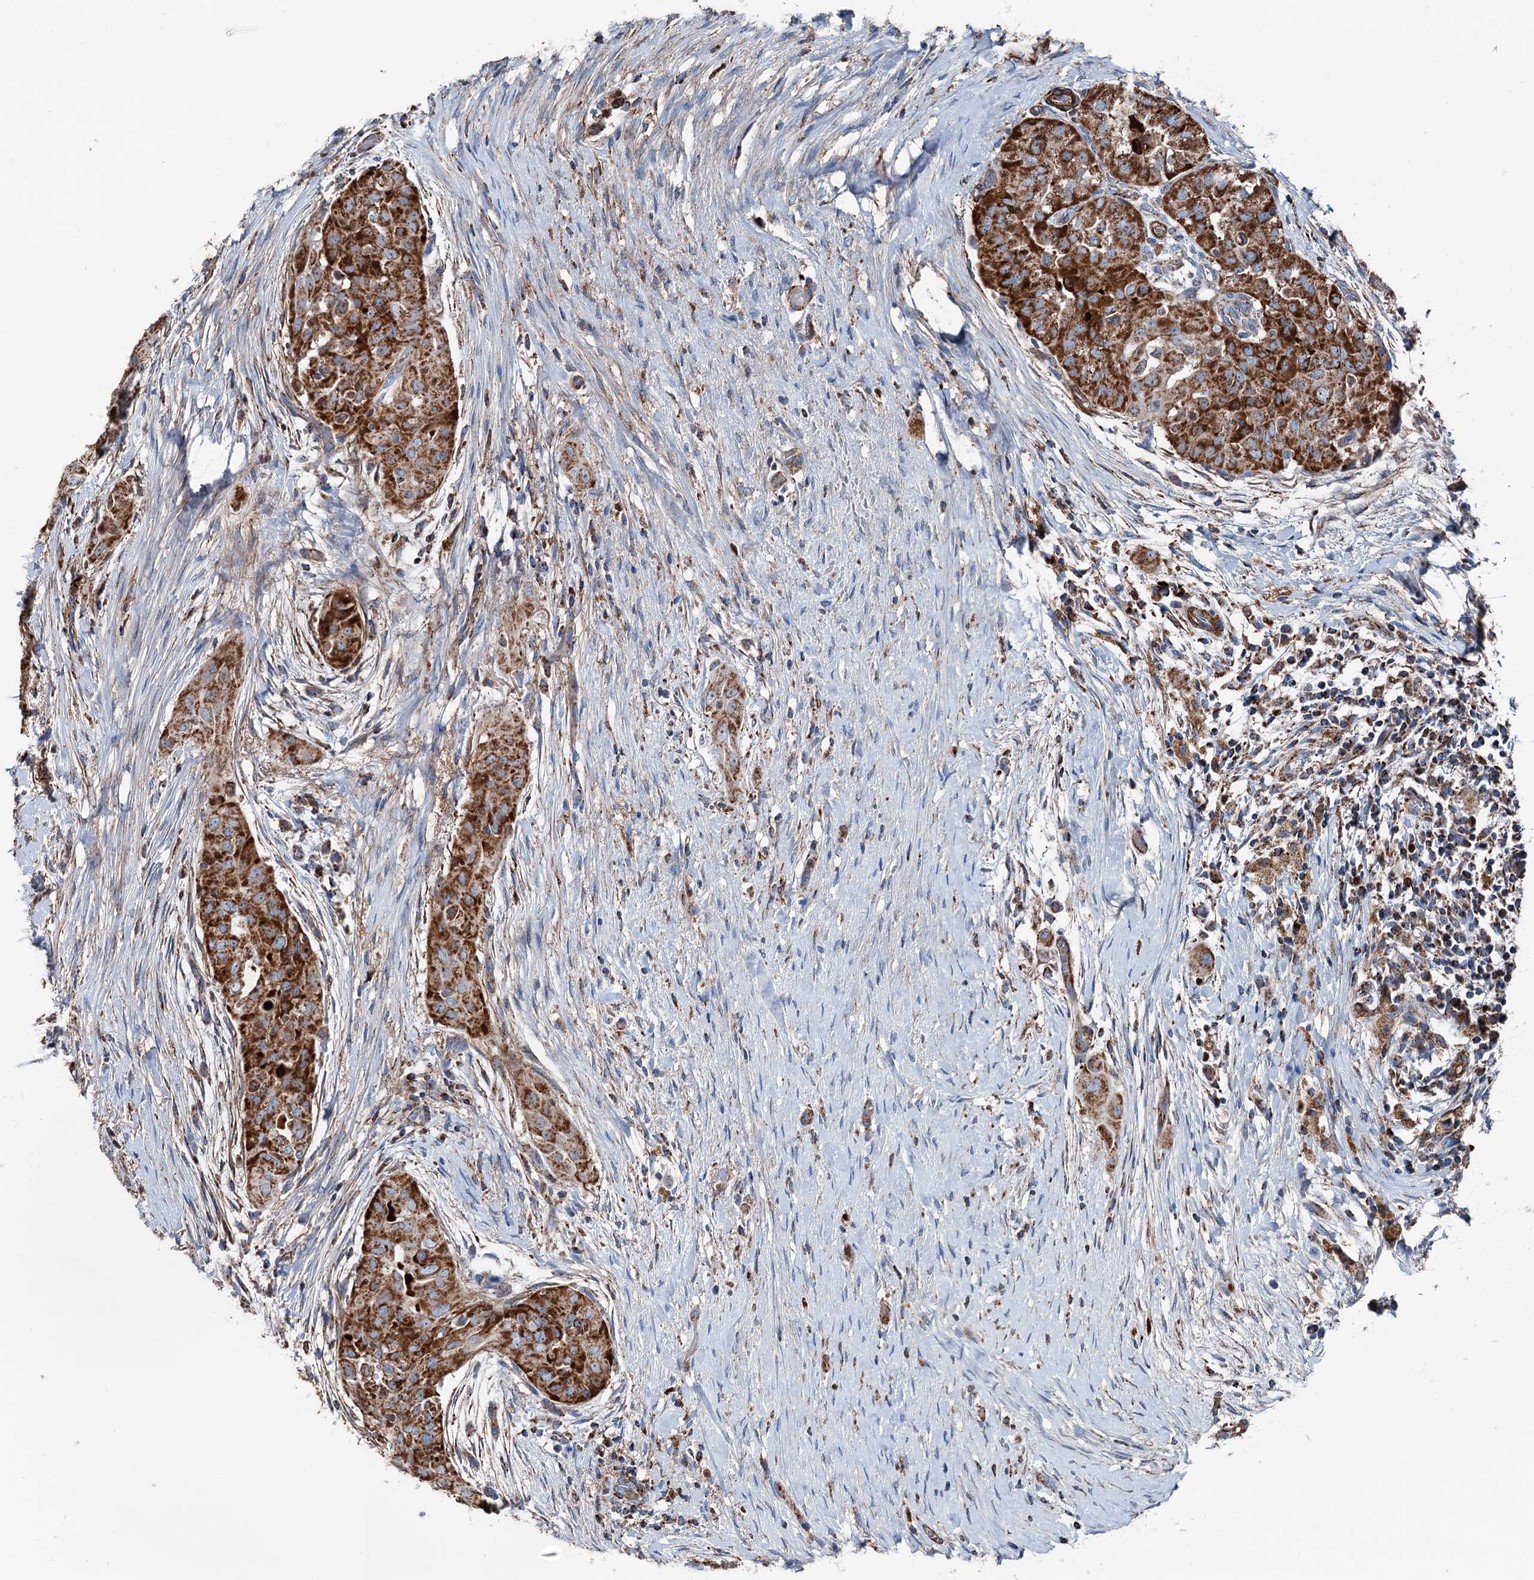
{"staining": {"intensity": "strong", "quantity": ">75%", "location": "cytoplasmic/membranous"}, "tissue": "thyroid cancer", "cell_type": "Tumor cells", "image_type": "cancer", "snomed": [{"axis": "morphology", "description": "Papillary adenocarcinoma, NOS"}, {"axis": "topography", "description": "Thyroid gland"}], "caption": "Immunohistochemical staining of thyroid papillary adenocarcinoma shows high levels of strong cytoplasmic/membranous expression in about >75% of tumor cells. (Stains: DAB (3,3'-diaminobenzidine) in brown, nuclei in blue, Microscopy: brightfield microscopy at high magnification).", "gene": "DDIAS", "patient": {"sex": "female", "age": 59}}